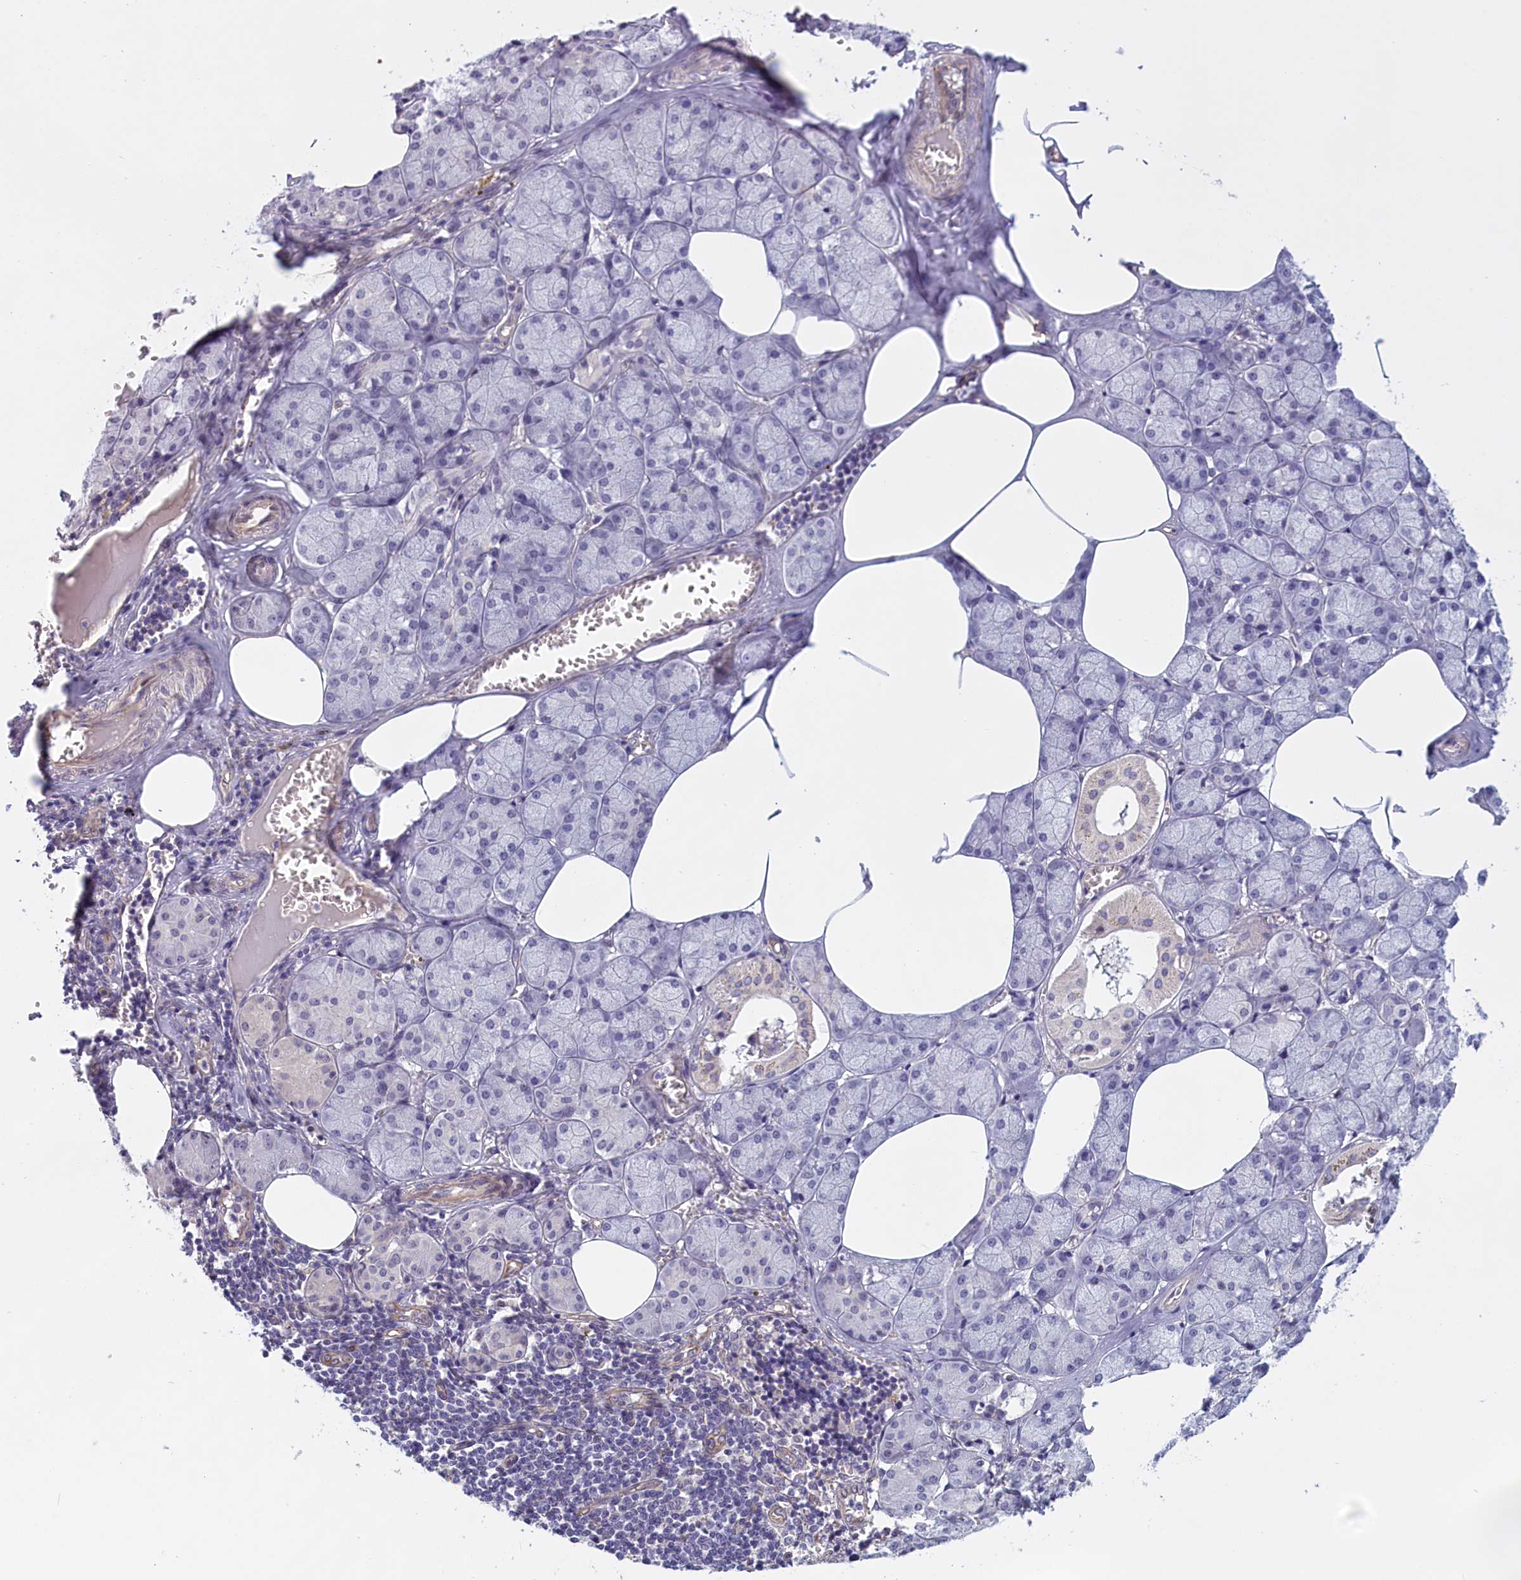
{"staining": {"intensity": "negative", "quantity": "none", "location": "none"}, "tissue": "salivary gland", "cell_type": "Glandular cells", "image_type": "normal", "snomed": [{"axis": "morphology", "description": "Normal tissue, NOS"}, {"axis": "topography", "description": "Salivary gland"}], "caption": "The image reveals no staining of glandular cells in benign salivary gland. (DAB (3,3'-diaminobenzidine) immunohistochemistry (IHC) with hematoxylin counter stain).", "gene": "IGFALS", "patient": {"sex": "male", "age": 62}}